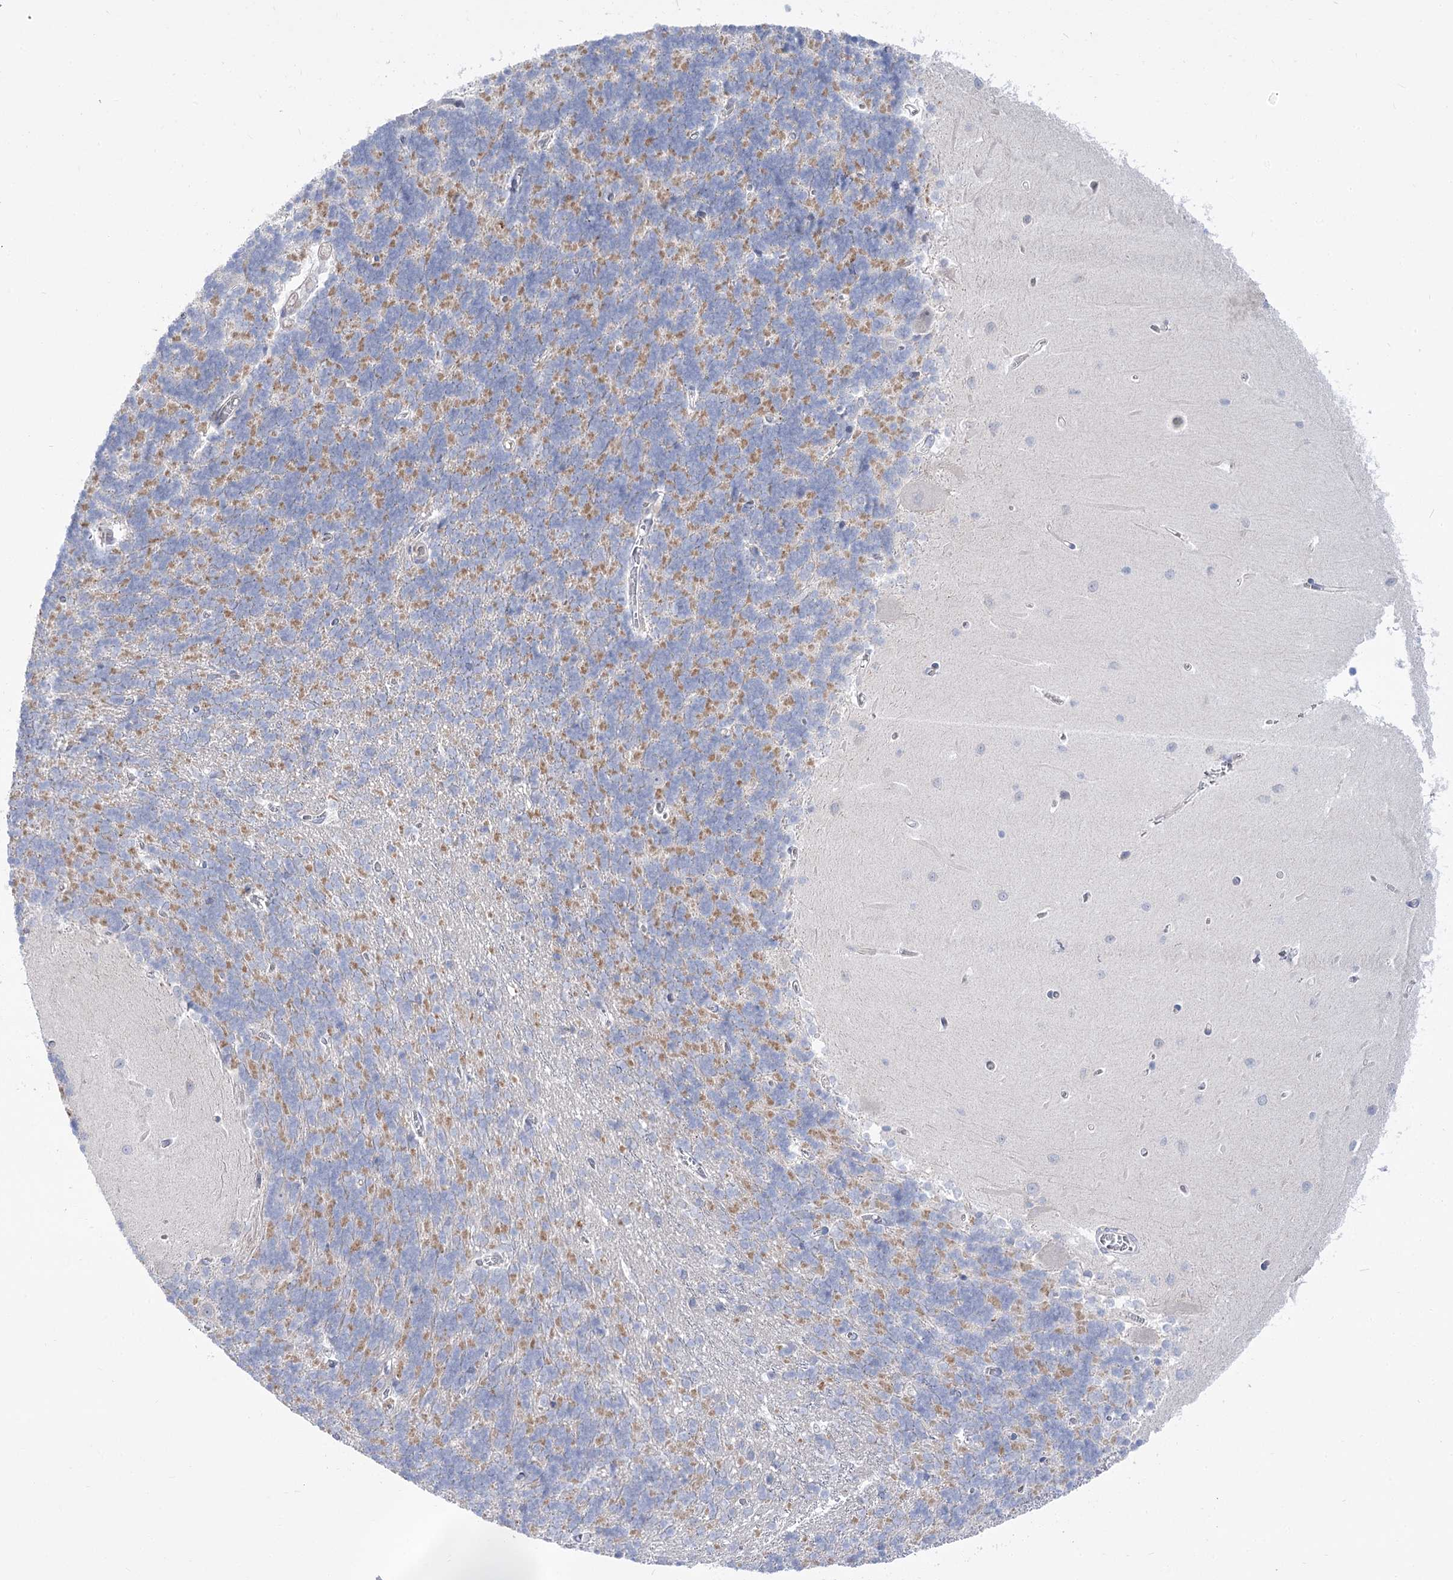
{"staining": {"intensity": "weak", "quantity": "<25%", "location": "cytoplasmic/membranous"}, "tissue": "cerebellum", "cell_type": "Cells in granular layer", "image_type": "normal", "snomed": [{"axis": "morphology", "description": "Normal tissue, NOS"}, {"axis": "topography", "description": "Cerebellum"}], "caption": "Cerebellum stained for a protein using immunohistochemistry displays no positivity cells in granular layer.", "gene": "HELT", "patient": {"sex": "male", "age": 37}}